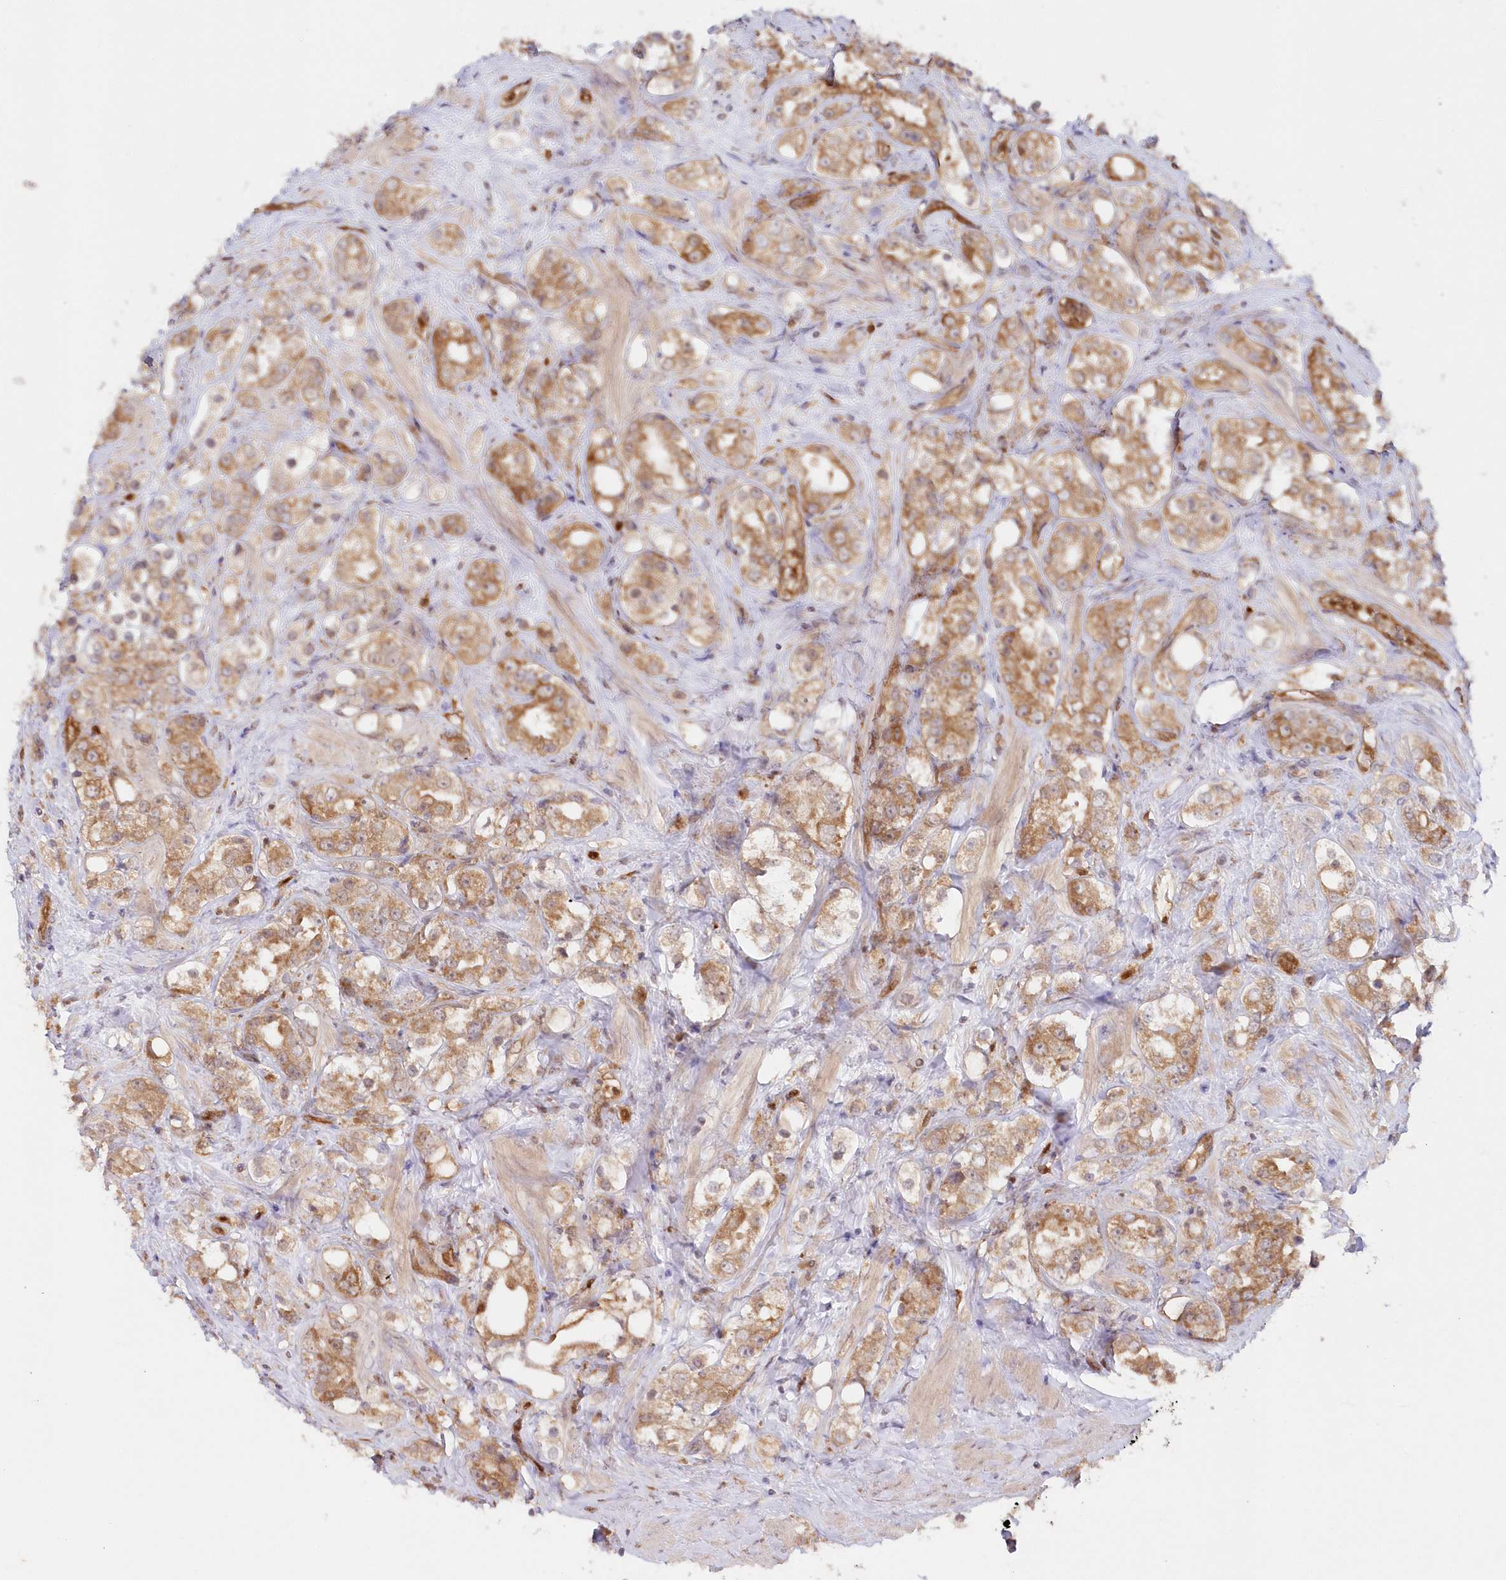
{"staining": {"intensity": "moderate", "quantity": ">75%", "location": "cytoplasmic/membranous"}, "tissue": "prostate cancer", "cell_type": "Tumor cells", "image_type": "cancer", "snomed": [{"axis": "morphology", "description": "Adenocarcinoma, NOS"}, {"axis": "topography", "description": "Prostate"}], "caption": "Immunohistochemical staining of prostate cancer reveals moderate cytoplasmic/membranous protein expression in approximately >75% of tumor cells.", "gene": "GBE1", "patient": {"sex": "male", "age": 79}}